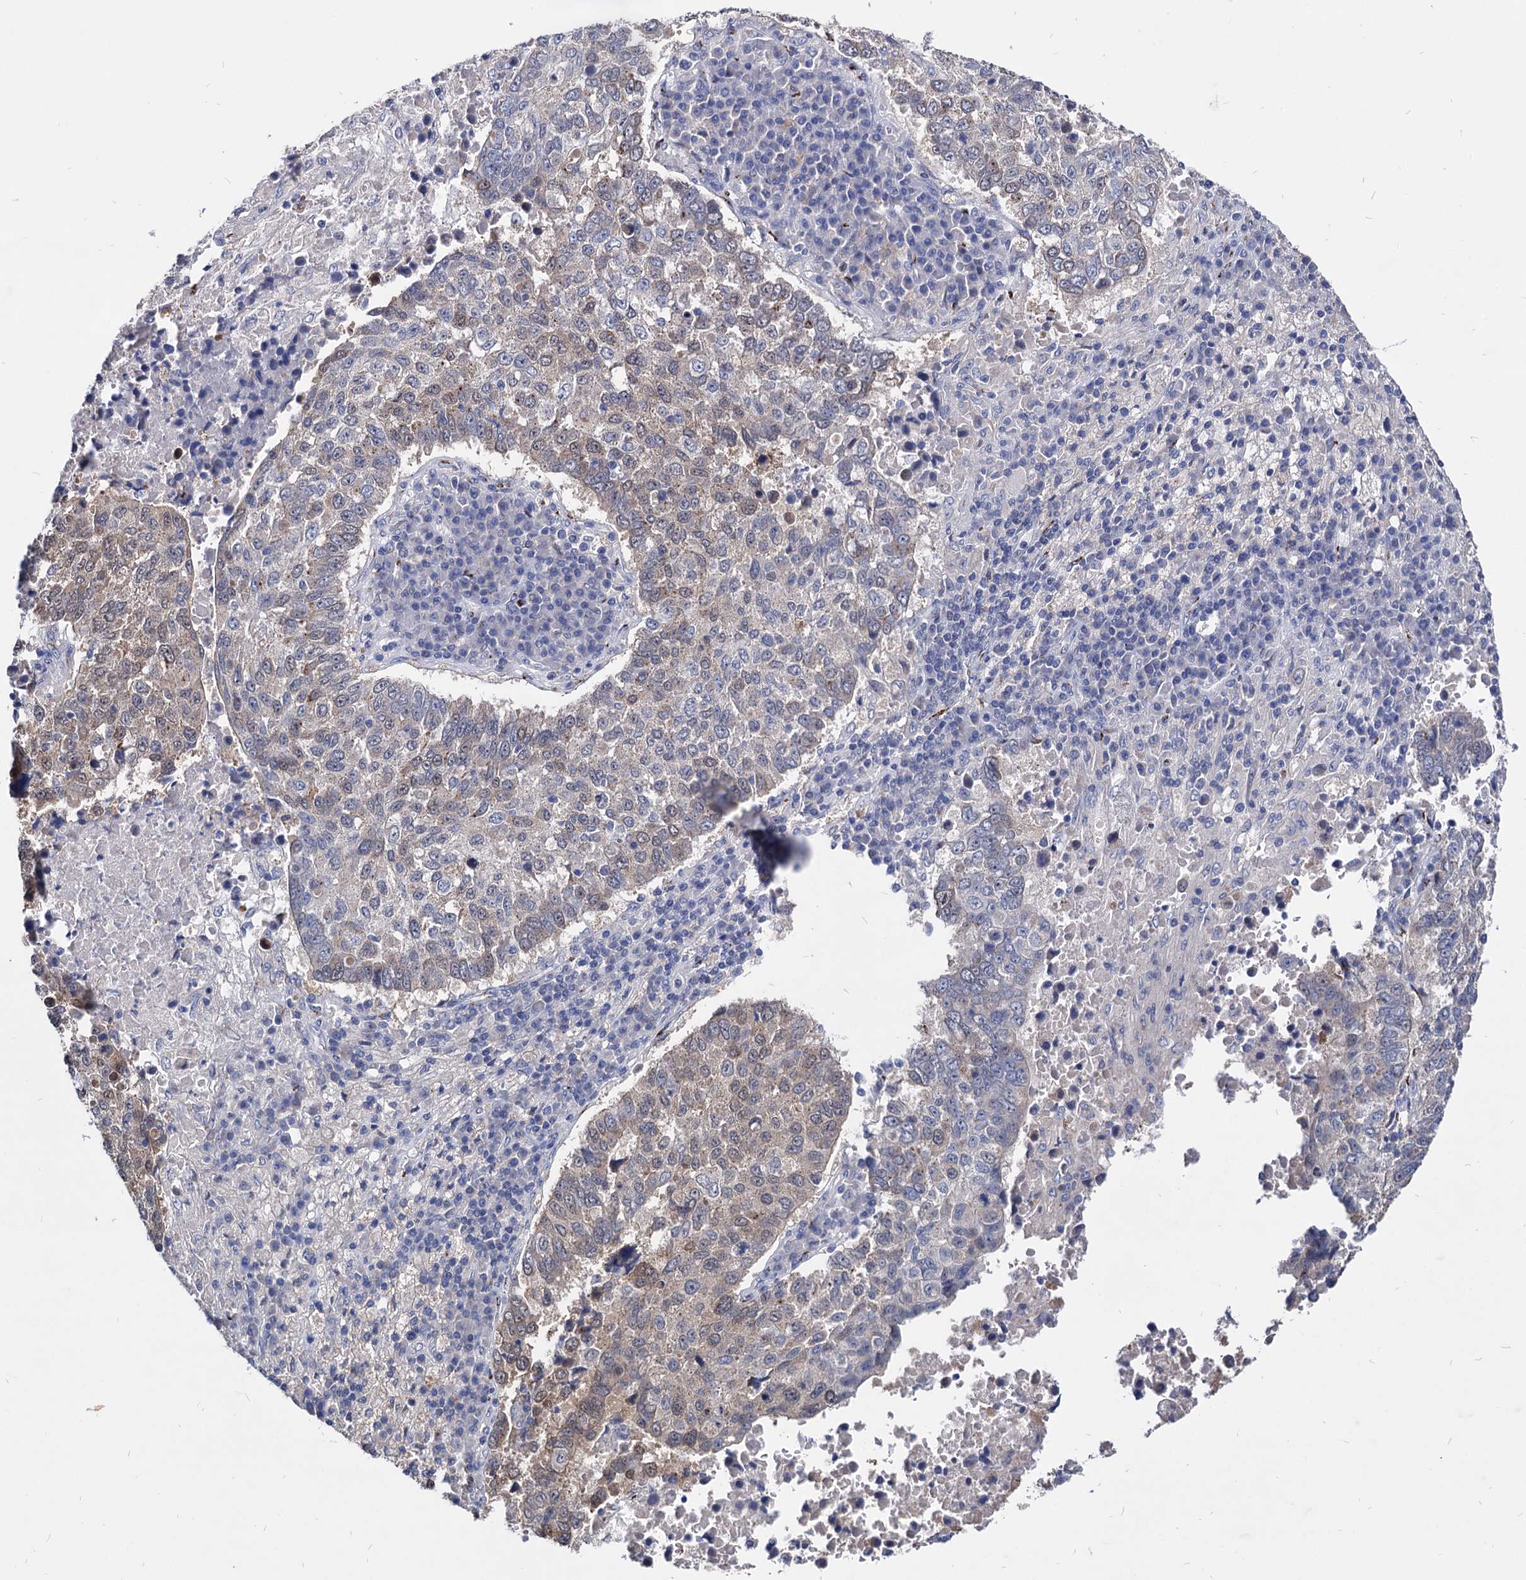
{"staining": {"intensity": "weak", "quantity": "25%-75%", "location": "cytoplasmic/membranous,nuclear"}, "tissue": "lung cancer", "cell_type": "Tumor cells", "image_type": "cancer", "snomed": [{"axis": "morphology", "description": "Squamous cell carcinoma, NOS"}, {"axis": "topography", "description": "Lung"}], "caption": "Lung cancer (squamous cell carcinoma) tissue shows weak cytoplasmic/membranous and nuclear expression in approximately 25%-75% of tumor cells (brown staining indicates protein expression, while blue staining denotes nuclei).", "gene": "ESD", "patient": {"sex": "male", "age": 73}}